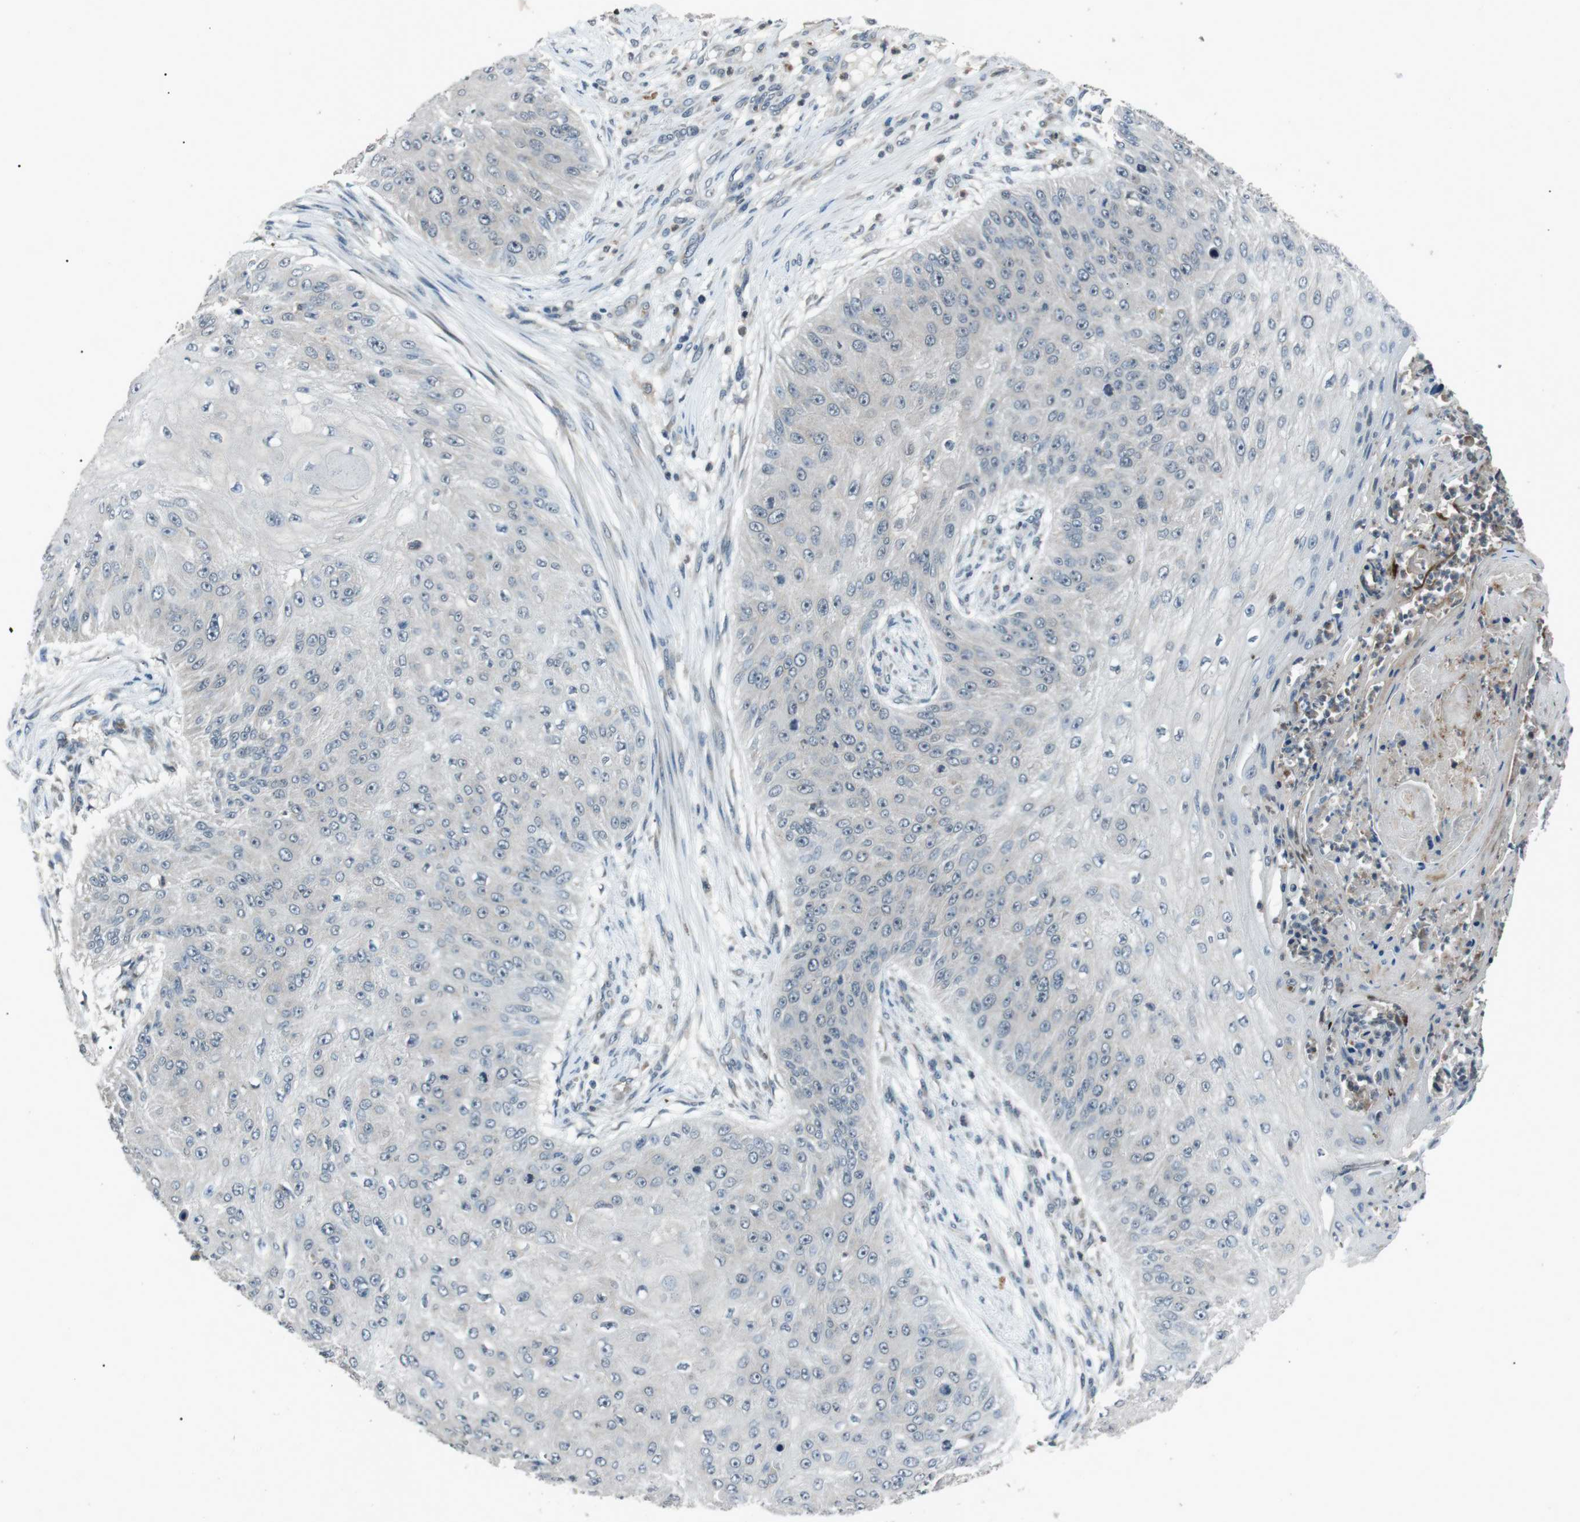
{"staining": {"intensity": "negative", "quantity": "none", "location": "none"}, "tissue": "skin cancer", "cell_type": "Tumor cells", "image_type": "cancer", "snomed": [{"axis": "morphology", "description": "Squamous cell carcinoma, NOS"}, {"axis": "topography", "description": "Skin"}], "caption": "IHC micrograph of skin cancer stained for a protein (brown), which shows no staining in tumor cells. (Brightfield microscopy of DAB (3,3'-diaminobenzidine) immunohistochemistry at high magnification).", "gene": "NEK7", "patient": {"sex": "female", "age": 80}}